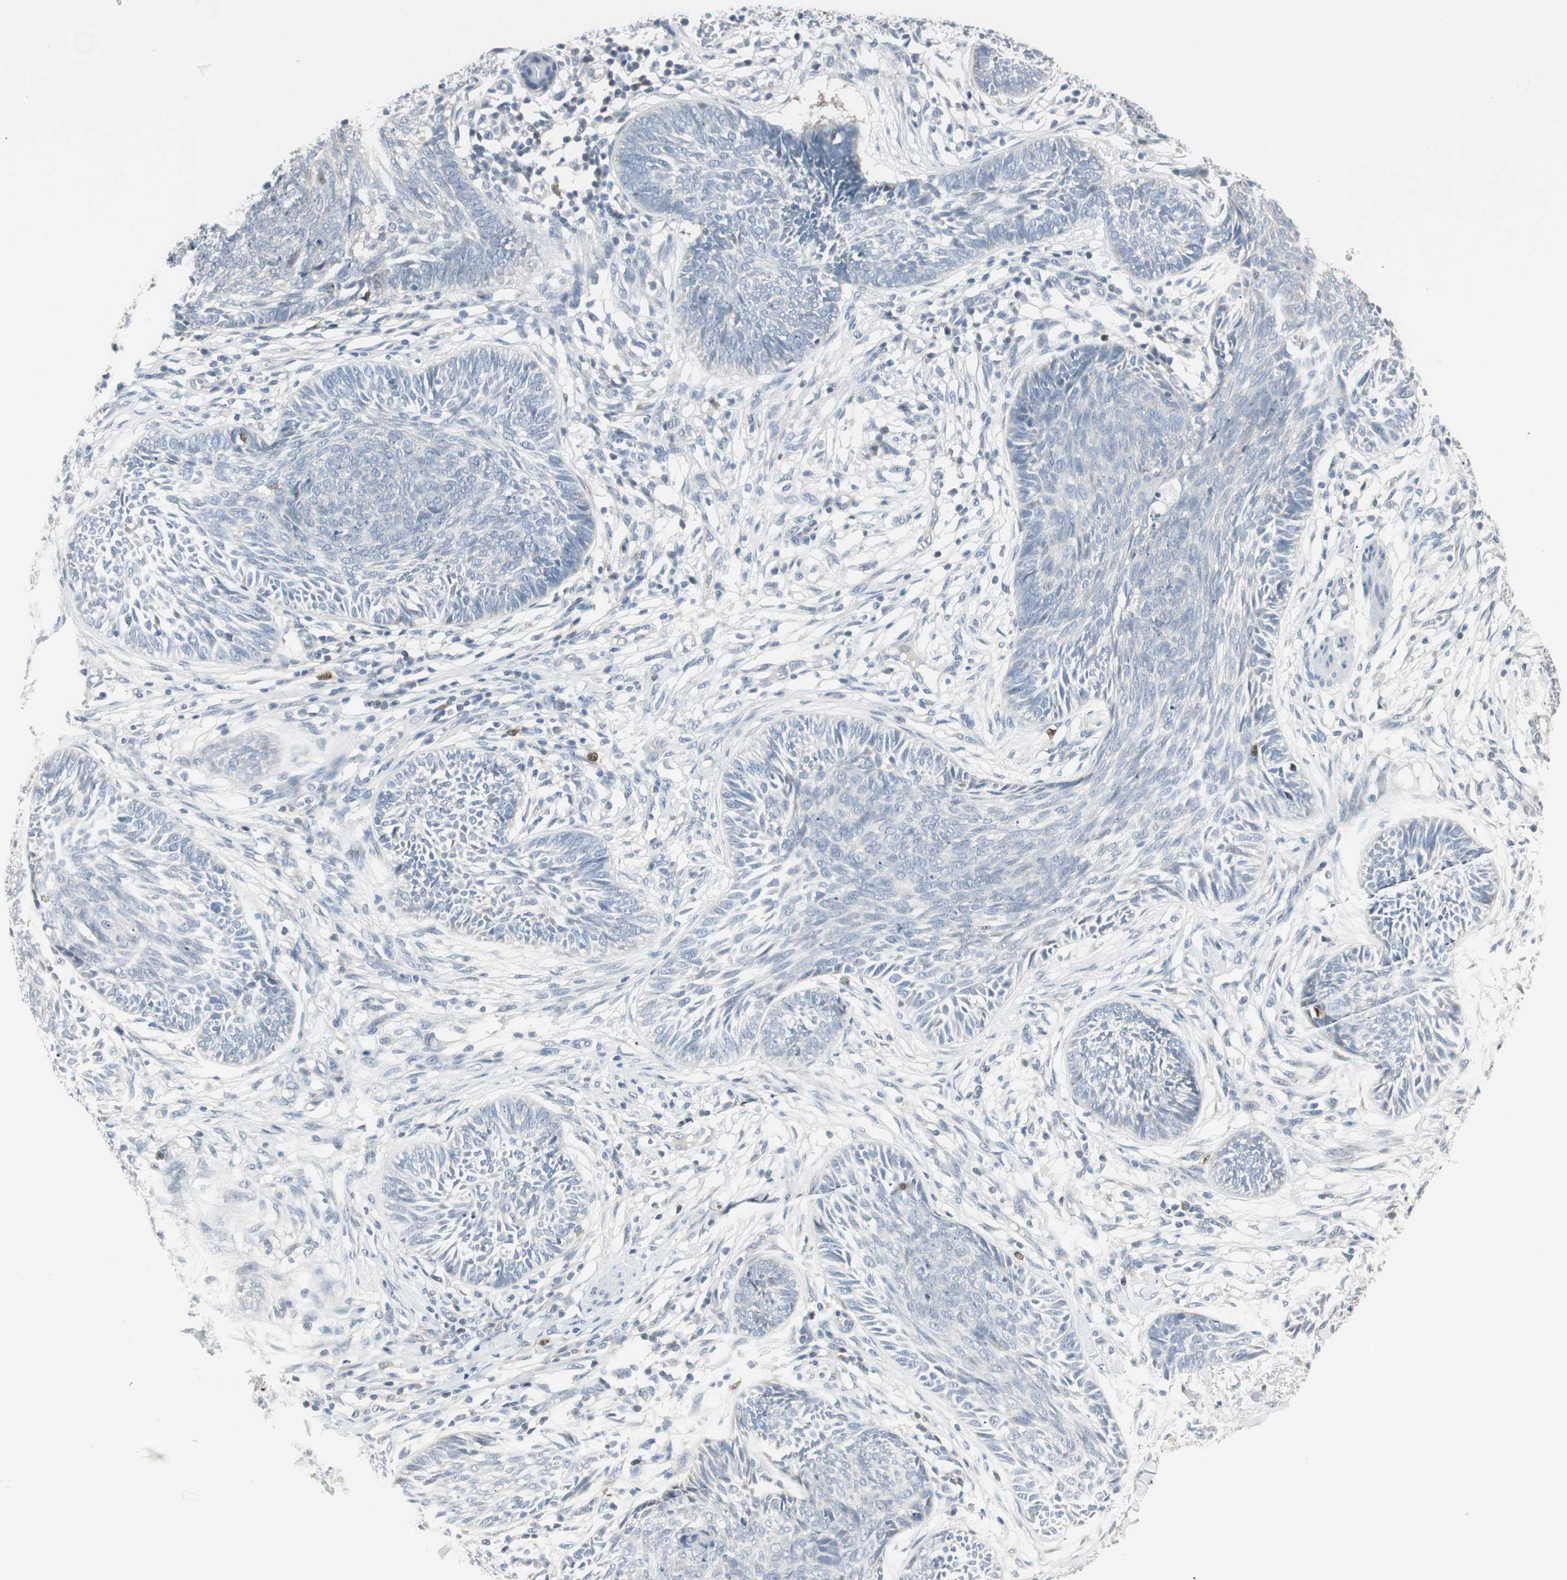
{"staining": {"intensity": "negative", "quantity": "none", "location": "none"}, "tissue": "skin cancer", "cell_type": "Tumor cells", "image_type": "cancer", "snomed": [{"axis": "morphology", "description": "Papilloma, NOS"}, {"axis": "morphology", "description": "Basal cell carcinoma"}, {"axis": "topography", "description": "Skin"}], "caption": "Skin cancer (basal cell carcinoma) stained for a protein using IHC shows no positivity tumor cells.", "gene": "PDZK1", "patient": {"sex": "male", "age": 87}}